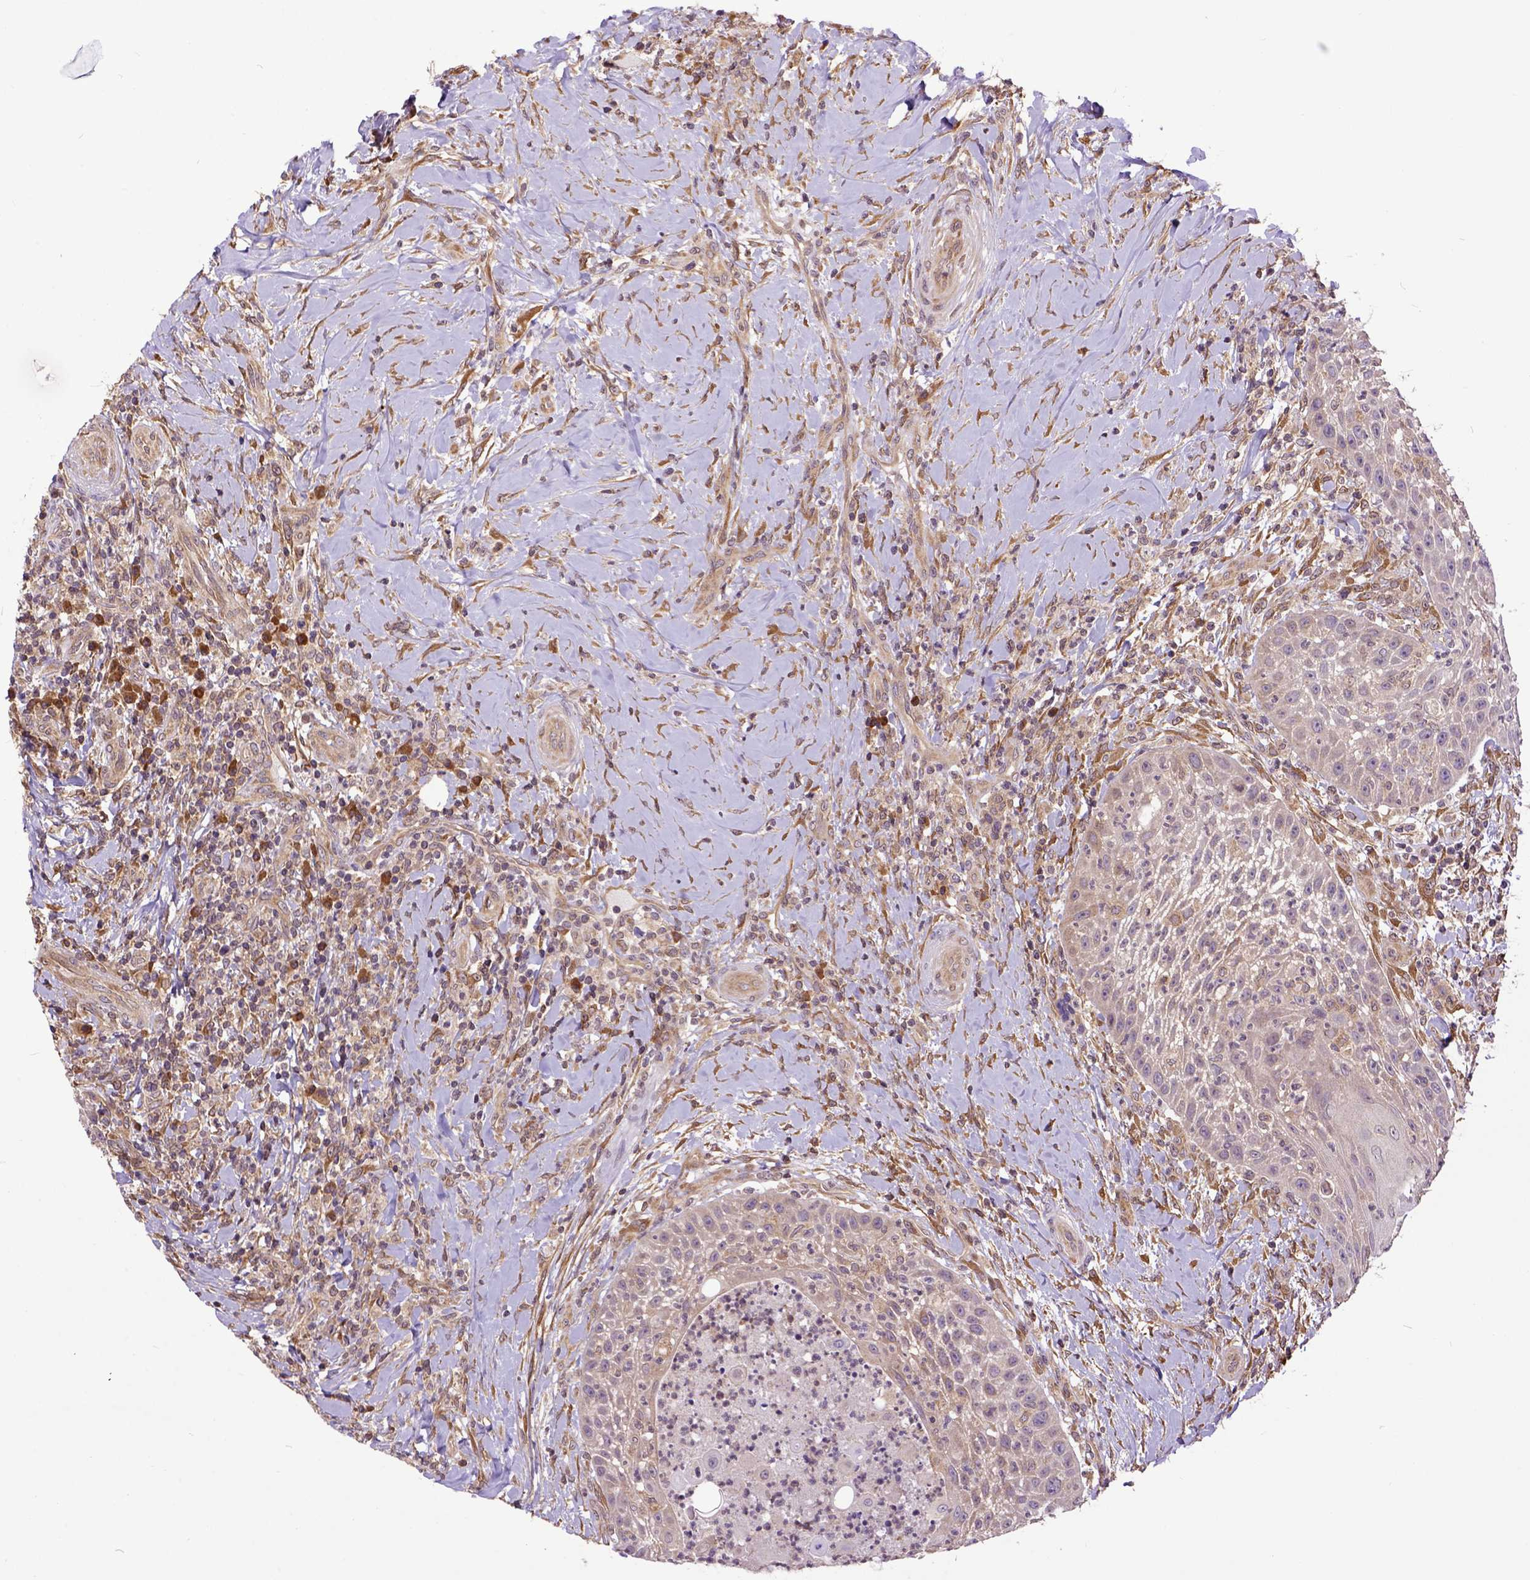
{"staining": {"intensity": "weak", "quantity": "25%-75%", "location": "cytoplasmic/membranous"}, "tissue": "head and neck cancer", "cell_type": "Tumor cells", "image_type": "cancer", "snomed": [{"axis": "morphology", "description": "Squamous cell carcinoma, NOS"}, {"axis": "topography", "description": "Head-Neck"}], "caption": "Head and neck cancer (squamous cell carcinoma) was stained to show a protein in brown. There is low levels of weak cytoplasmic/membranous positivity in about 25%-75% of tumor cells.", "gene": "ARL1", "patient": {"sex": "male", "age": 69}}